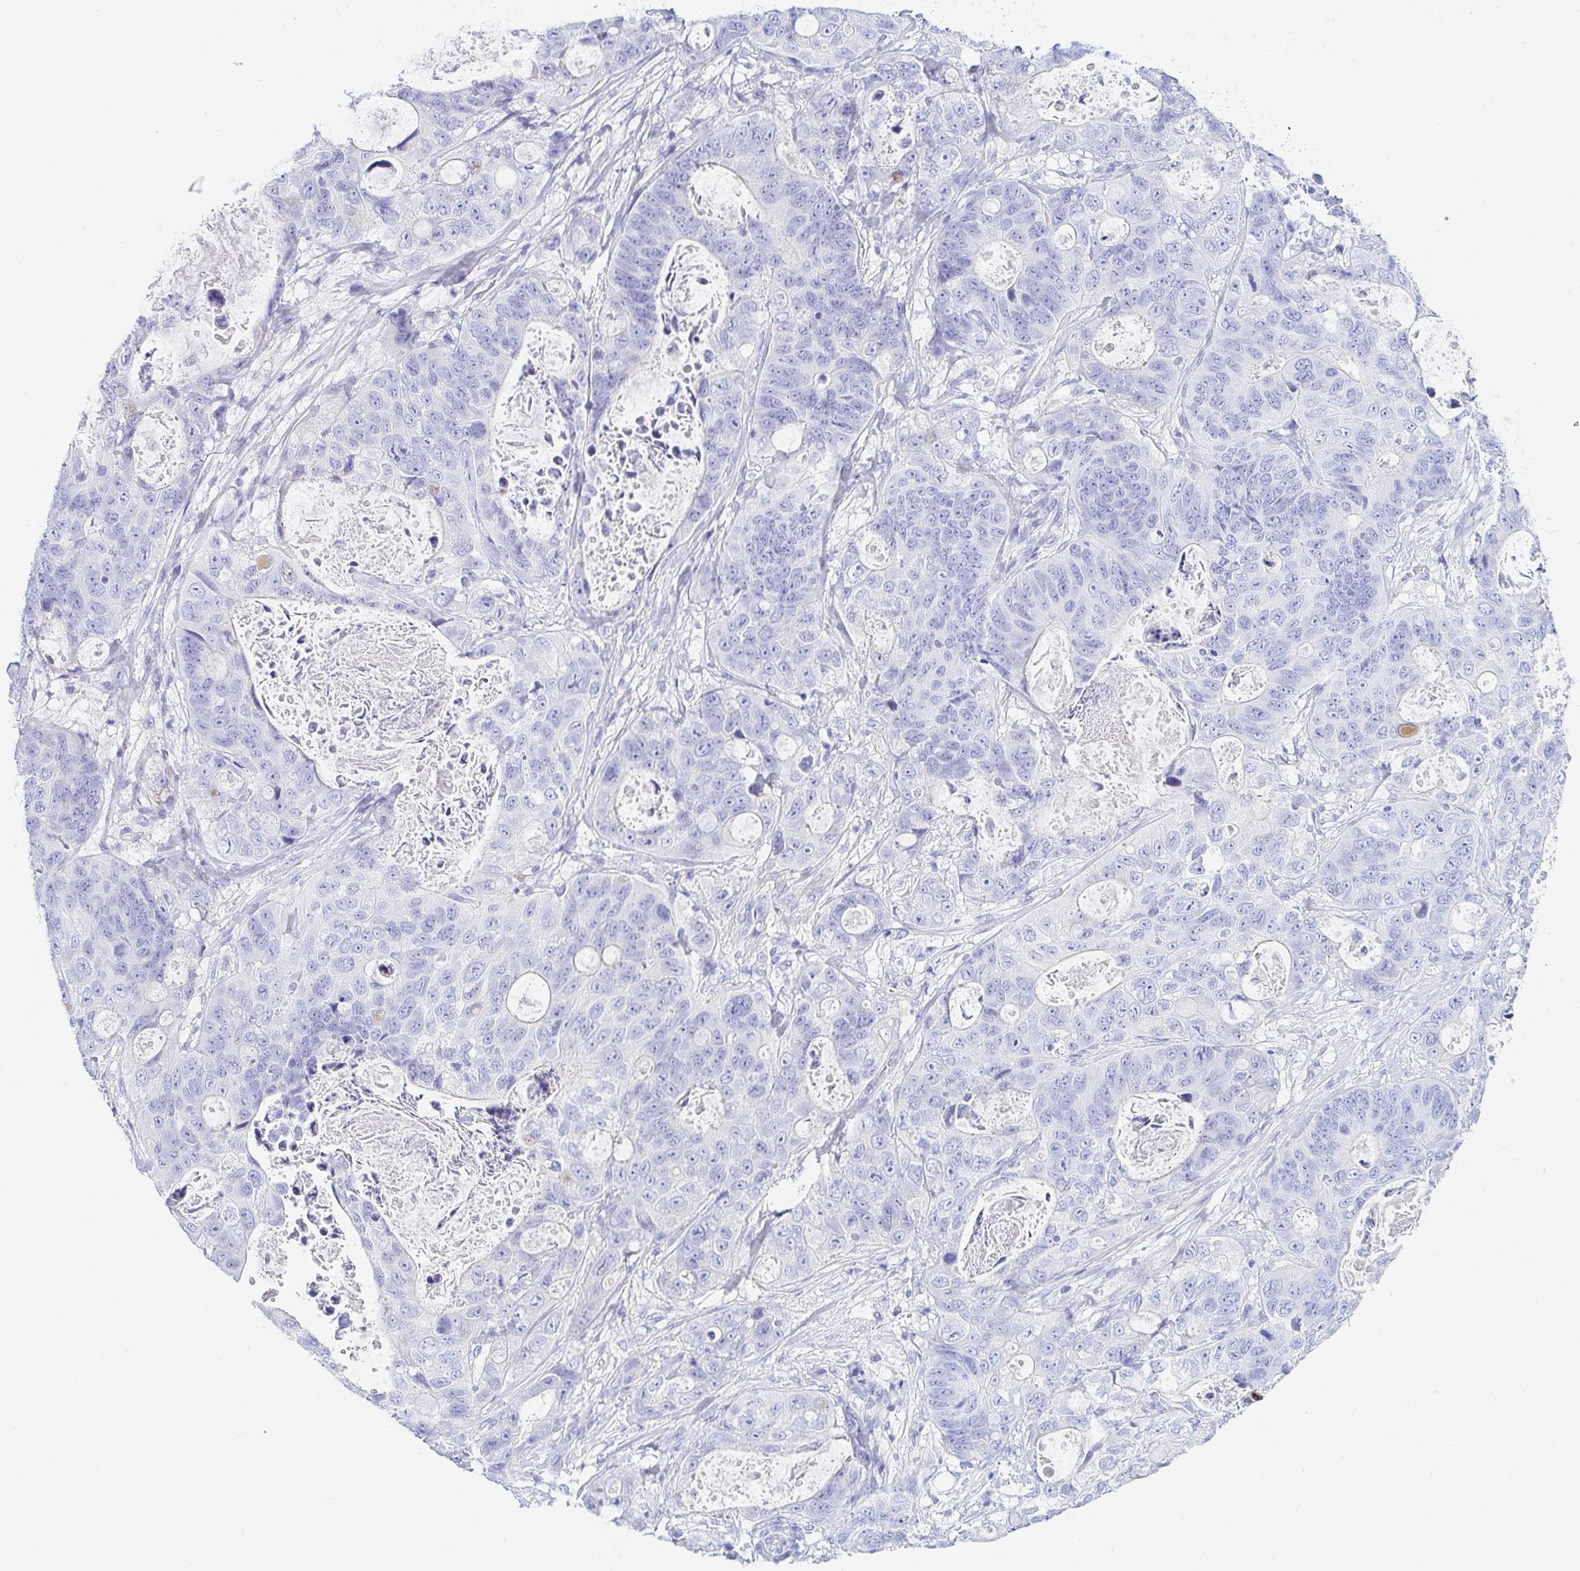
{"staining": {"intensity": "negative", "quantity": "none", "location": "none"}, "tissue": "stomach cancer", "cell_type": "Tumor cells", "image_type": "cancer", "snomed": [{"axis": "morphology", "description": "Normal tissue, NOS"}, {"axis": "morphology", "description": "Adenocarcinoma, NOS"}, {"axis": "topography", "description": "Stomach"}], "caption": "This is a image of immunohistochemistry (IHC) staining of stomach cancer (adenocarcinoma), which shows no expression in tumor cells.", "gene": "NR2E1", "patient": {"sex": "female", "age": 89}}